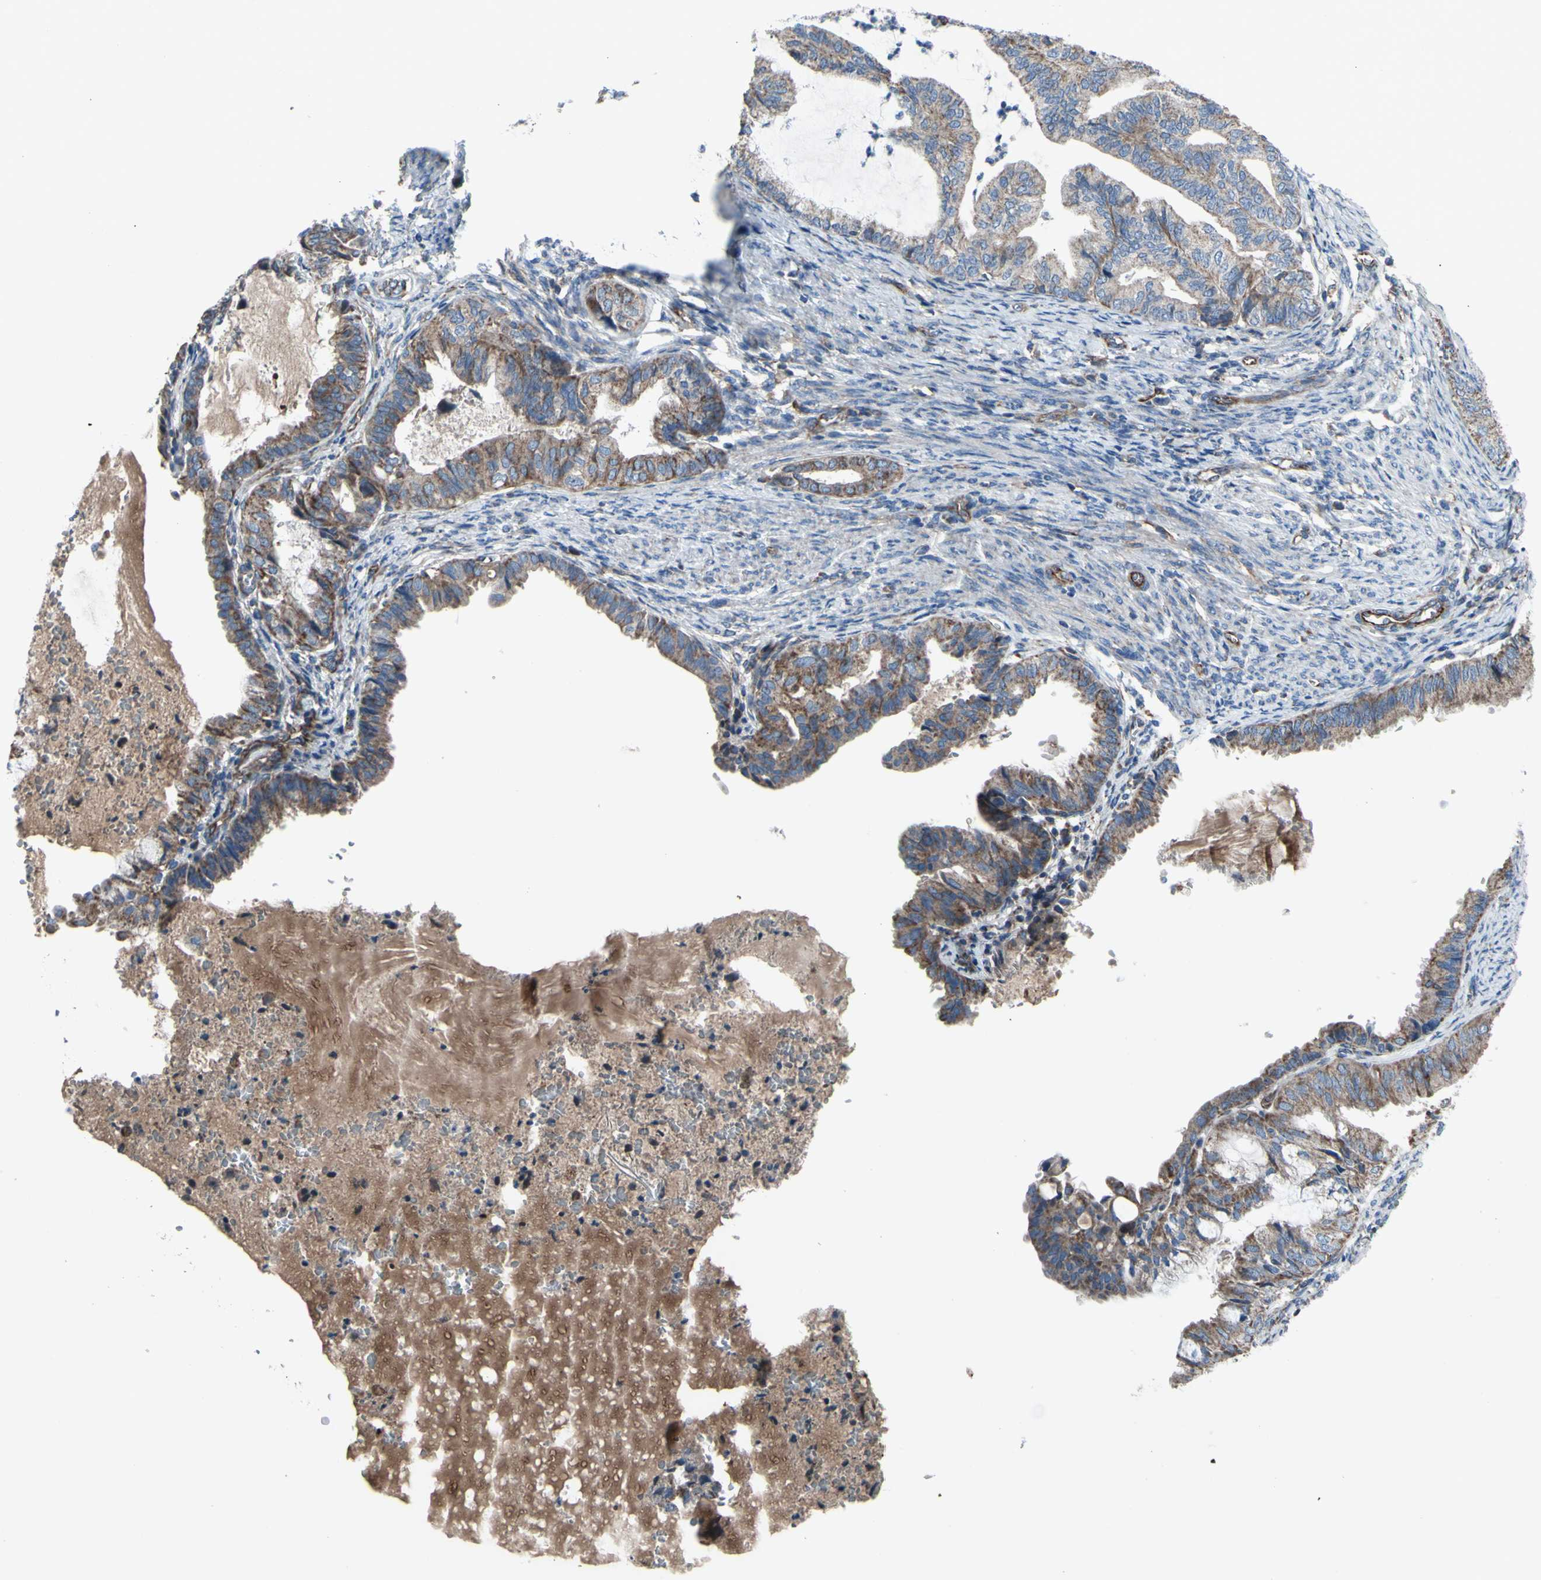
{"staining": {"intensity": "moderate", "quantity": ">75%", "location": "cytoplasmic/membranous"}, "tissue": "endometrial cancer", "cell_type": "Tumor cells", "image_type": "cancer", "snomed": [{"axis": "morphology", "description": "Adenocarcinoma, NOS"}, {"axis": "topography", "description": "Endometrium"}], "caption": "DAB (3,3'-diaminobenzidine) immunohistochemical staining of human endometrial adenocarcinoma exhibits moderate cytoplasmic/membranous protein positivity in approximately >75% of tumor cells. The staining was performed using DAB to visualize the protein expression in brown, while the nuclei were stained in blue with hematoxylin (Magnification: 20x).", "gene": "EMC7", "patient": {"sex": "female", "age": 86}}